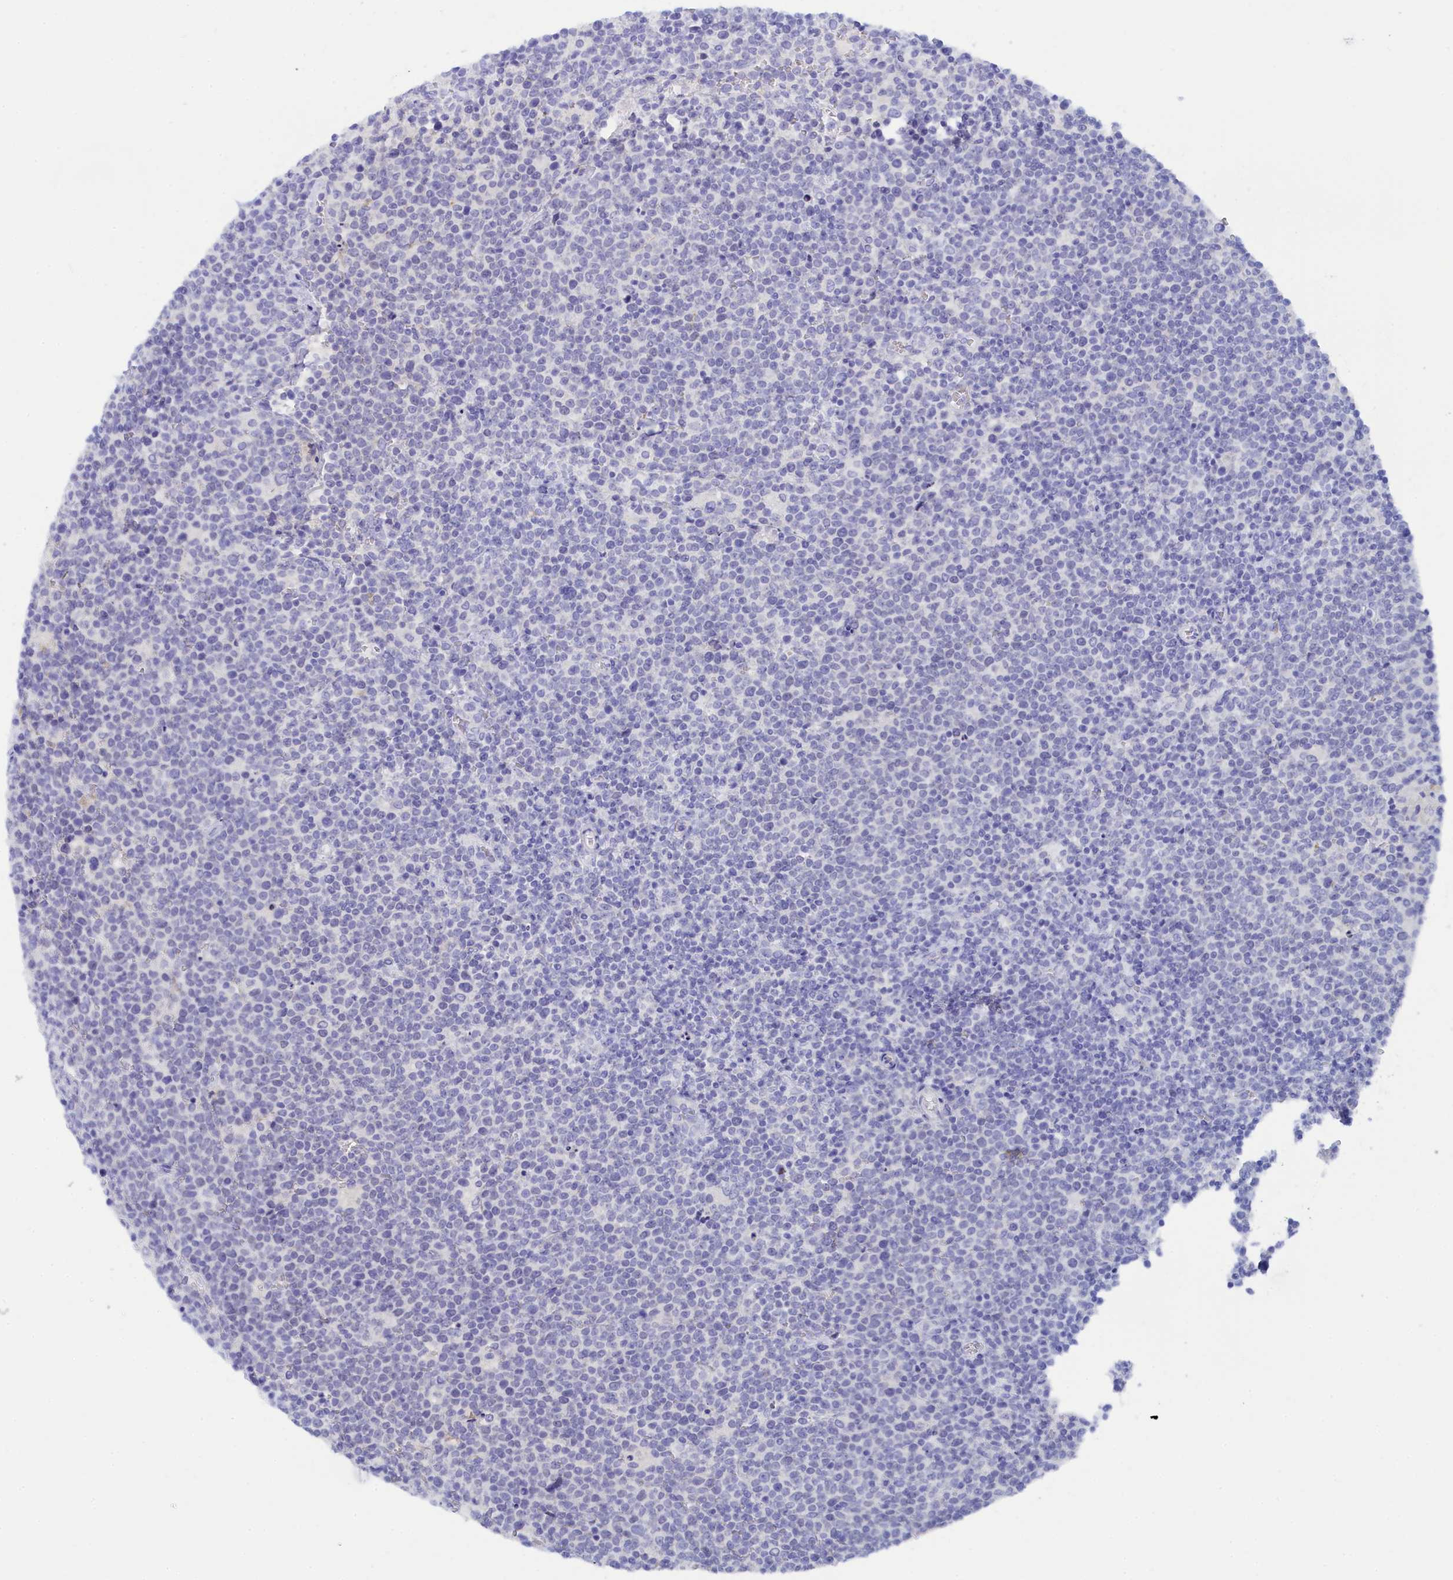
{"staining": {"intensity": "negative", "quantity": "none", "location": "none"}, "tissue": "lymphoma", "cell_type": "Tumor cells", "image_type": "cancer", "snomed": [{"axis": "morphology", "description": "Malignant lymphoma, non-Hodgkin's type, High grade"}, {"axis": "topography", "description": "Lymph node"}], "caption": "An immunohistochemistry image of lymphoma is shown. There is no staining in tumor cells of lymphoma.", "gene": "TRIM10", "patient": {"sex": "male", "age": 61}}